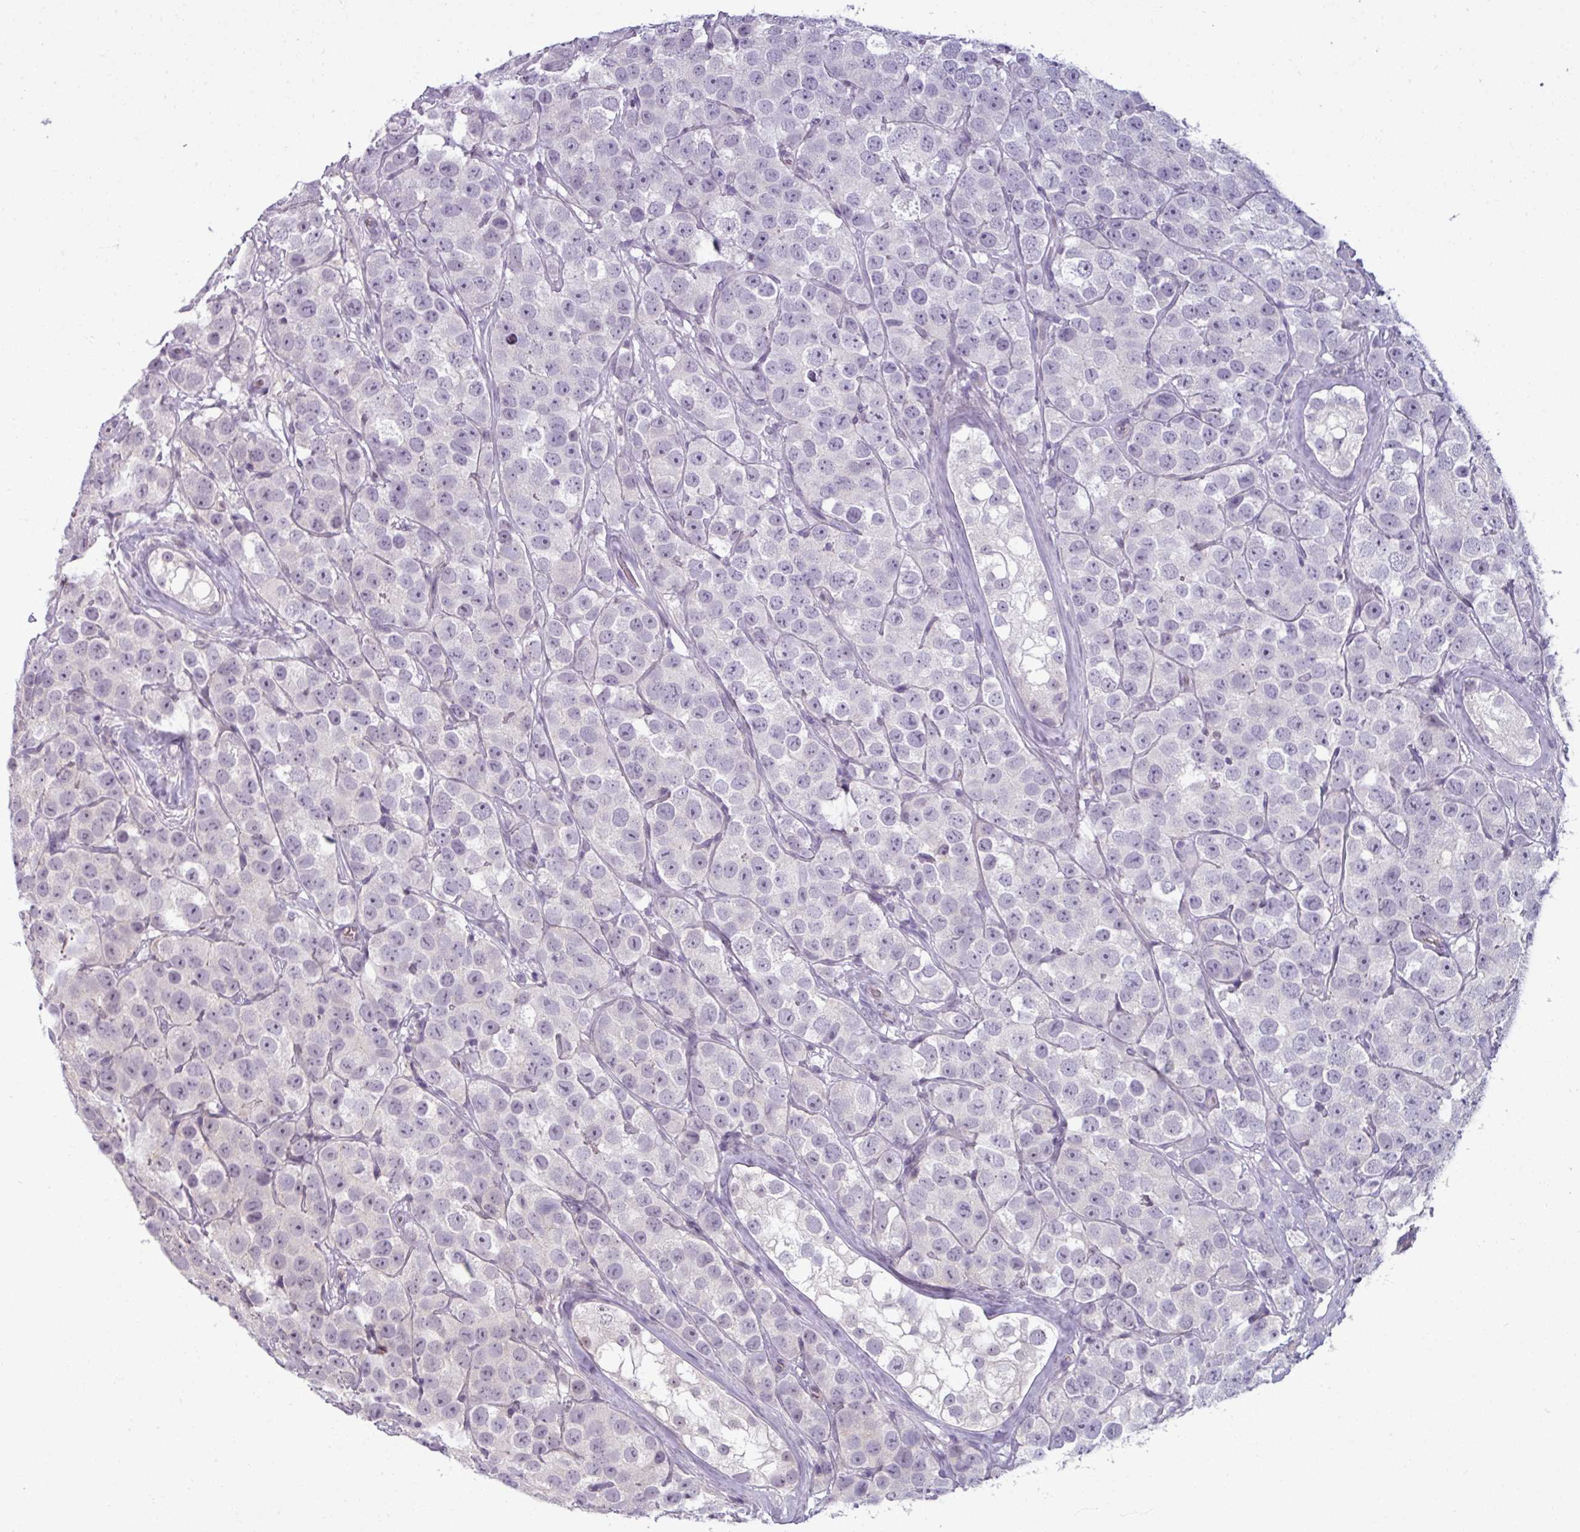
{"staining": {"intensity": "negative", "quantity": "none", "location": "none"}, "tissue": "testis cancer", "cell_type": "Tumor cells", "image_type": "cancer", "snomed": [{"axis": "morphology", "description": "Seminoma, NOS"}, {"axis": "topography", "description": "Testis"}], "caption": "The micrograph demonstrates no staining of tumor cells in testis cancer.", "gene": "UVSSA", "patient": {"sex": "male", "age": 28}}